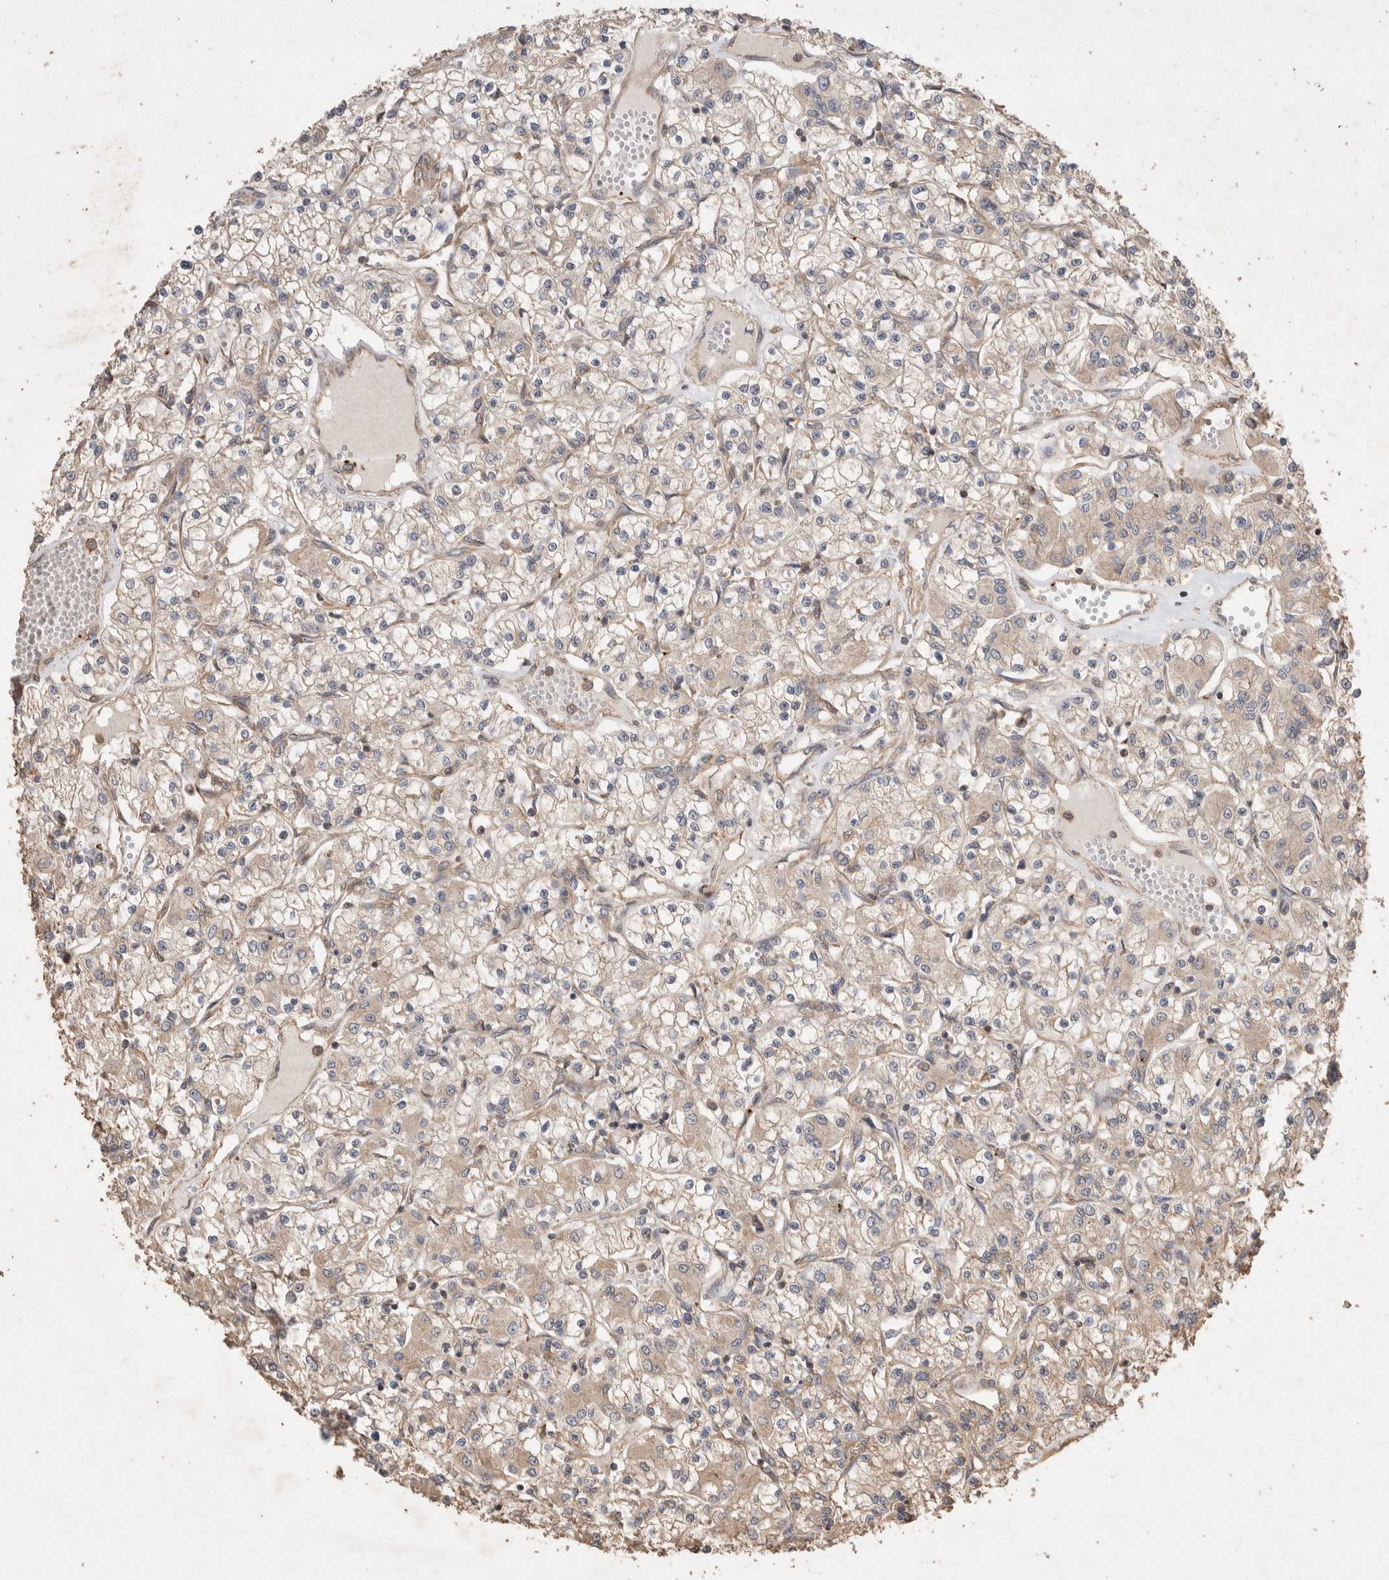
{"staining": {"intensity": "weak", "quantity": "25%-75%", "location": "cytoplasmic/membranous"}, "tissue": "renal cancer", "cell_type": "Tumor cells", "image_type": "cancer", "snomed": [{"axis": "morphology", "description": "Adenocarcinoma, NOS"}, {"axis": "topography", "description": "Kidney"}], "caption": "Immunohistochemistry of renal cancer exhibits low levels of weak cytoplasmic/membranous staining in about 25%-75% of tumor cells.", "gene": "SNX31", "patient": {"sex": "female", "age": 59}}